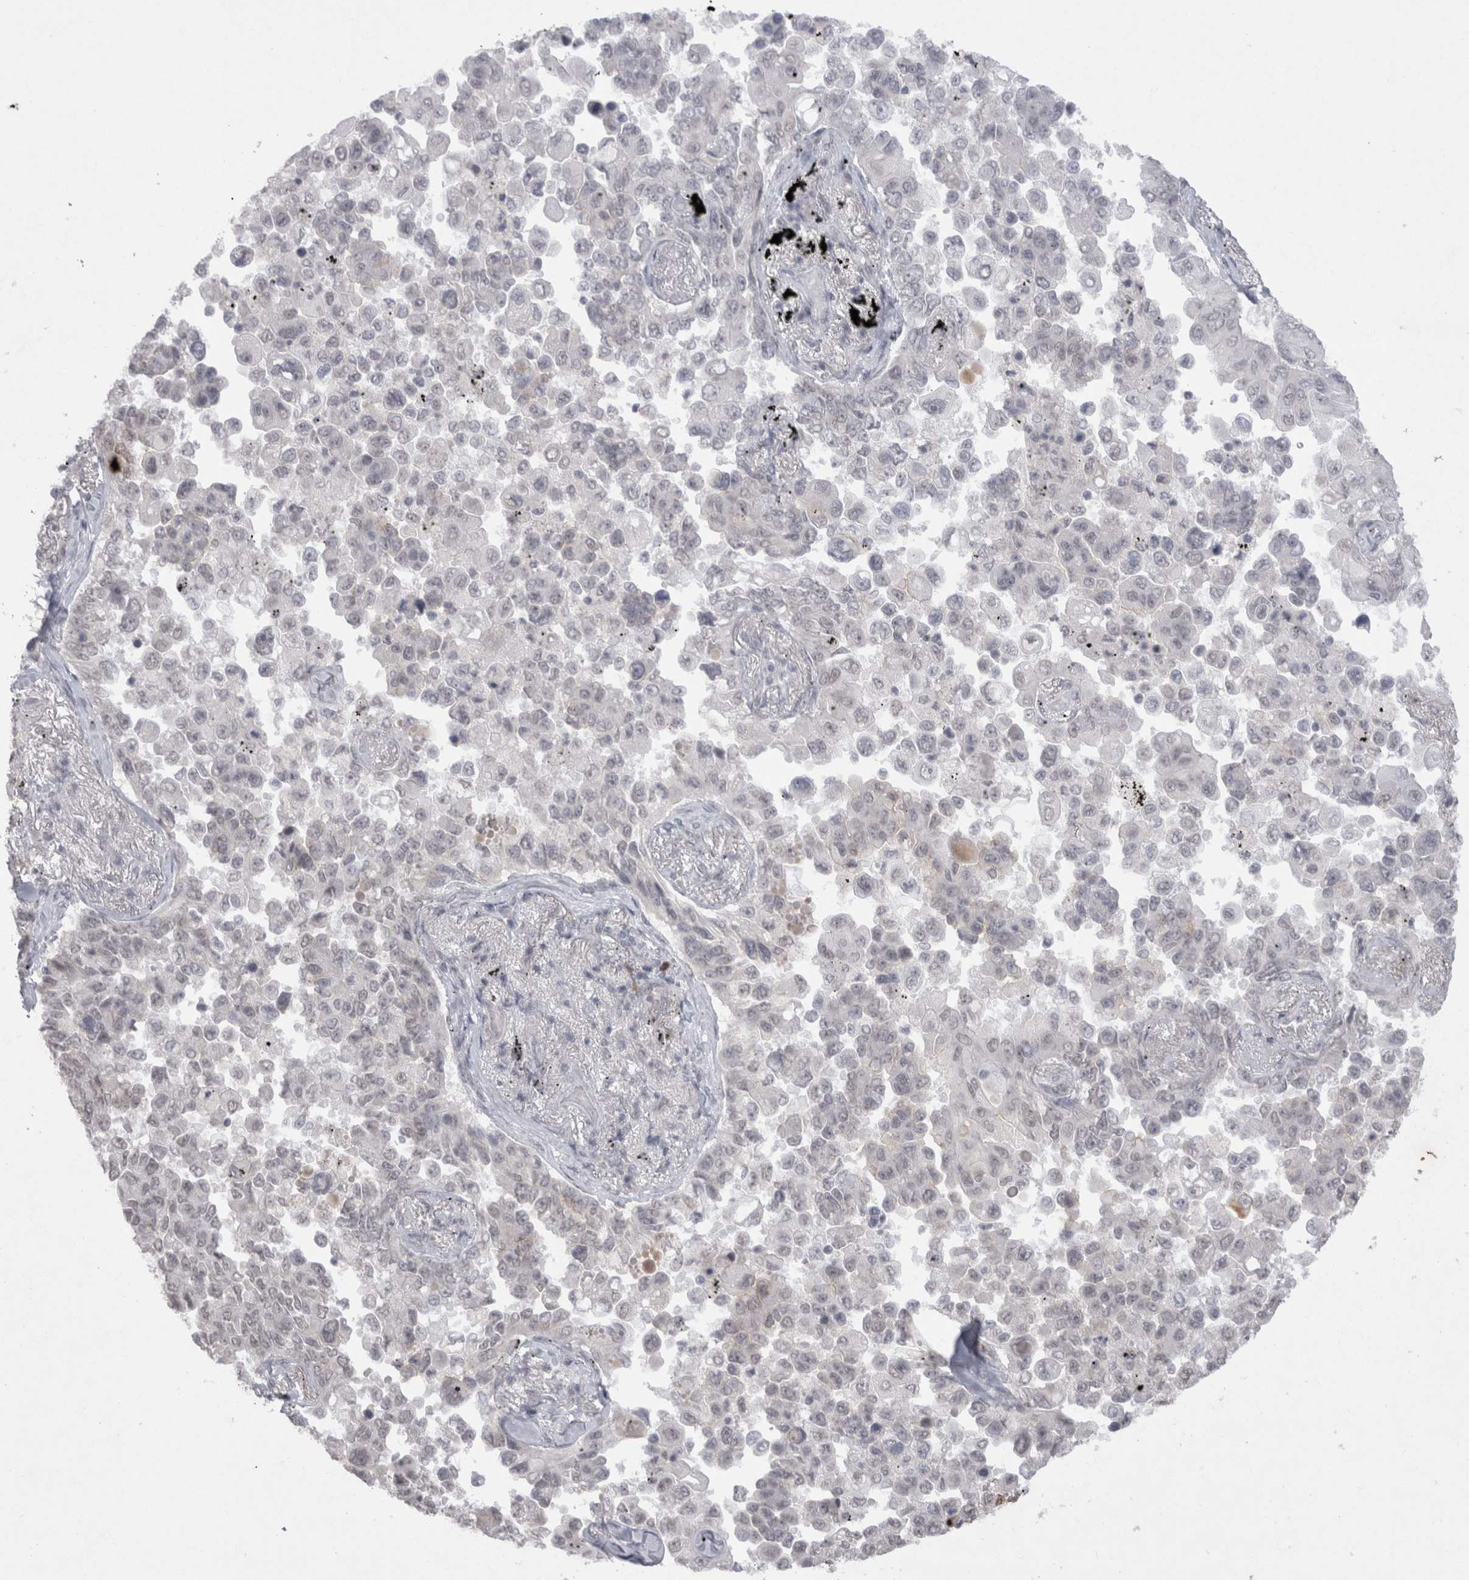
{"staining": {"intensity": "negative", "quantity": "none", "location": "none"}, "tissue": "lung cancer", "cell_type": "Tumor cells", "image_type": "cancer", "snomed": [{"axis": "morphology", "description": "Adenocarcinoma, NOS"}, {"axis": "topography", "description": "Lung"}], "caption": "High magnification brightfield microscopy of lung cancer (adenocarcinoma) stained with DAB (brown) and counterstained with hematoxylin (blue): tumor cells show no significant staining.", "gene": "DDX4", "patient": {"sex": "female", "age": 67}}